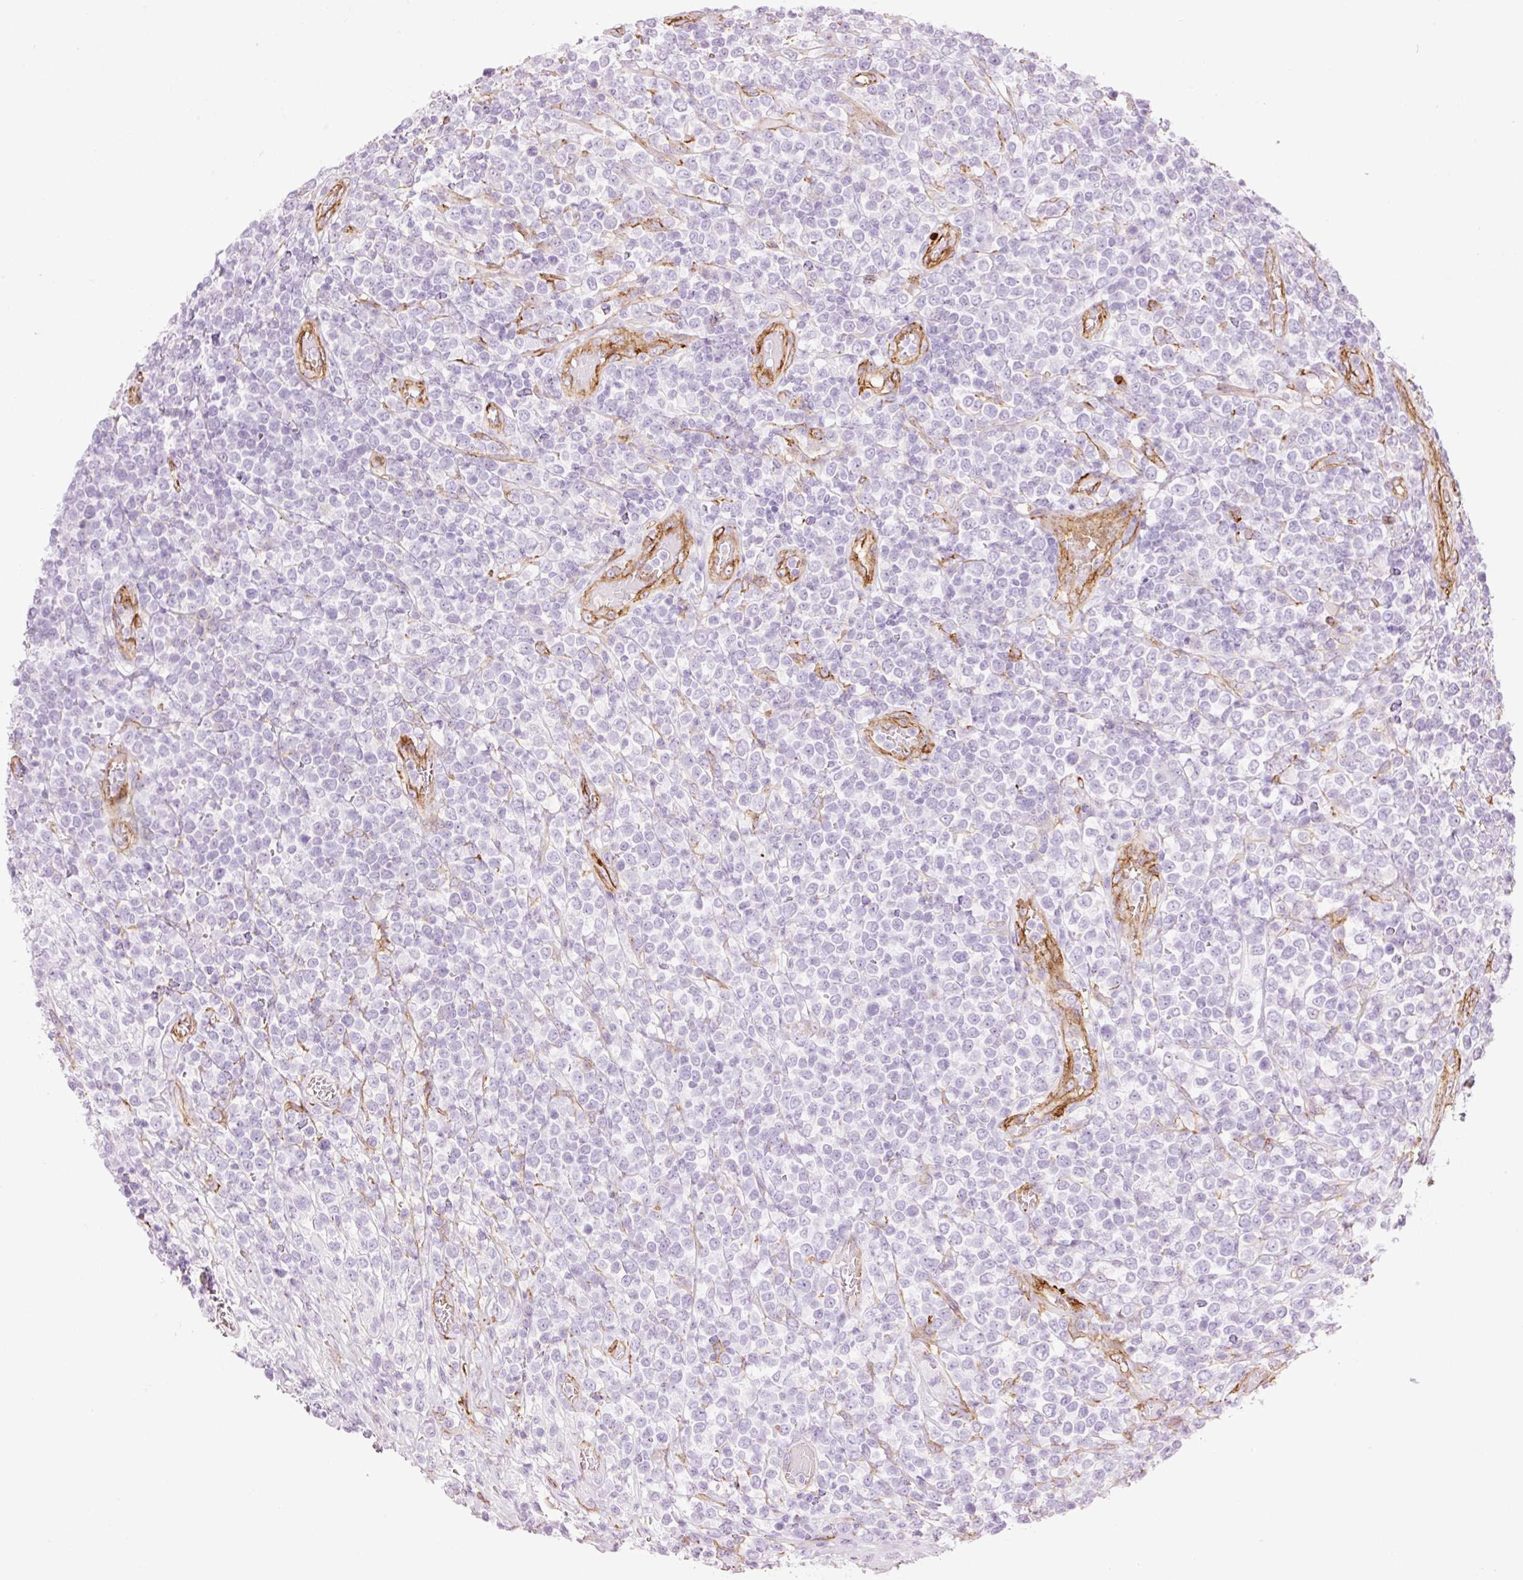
{"staining": {"intensity": "negative", "quantity": "none", "location": "none"}, "tissue": "lymphoma", "cell_type": "Tumor cells", "image_type": "cancer", "snomed": [{"axis": "morphology", "description": "Malignant lymphoma, non-Hodgkin's type, High grade"}, {"axis": "topography", "description": "Soft tissue"}], "caption": "Immunohistochemical staining of human high-grade malignant lymphoma, non-Hodgkin's type demonstrates no significant positivity in tumor cells. The staining was performed using DAB (3,3'-diaminobenzidine) to visualize the protein expression in brown, while the nuclei were stained in blue with hematoxylin (Magnification: 20x).", "gene": "CAV1", "patient": {"sex": "female", "age": 56}}